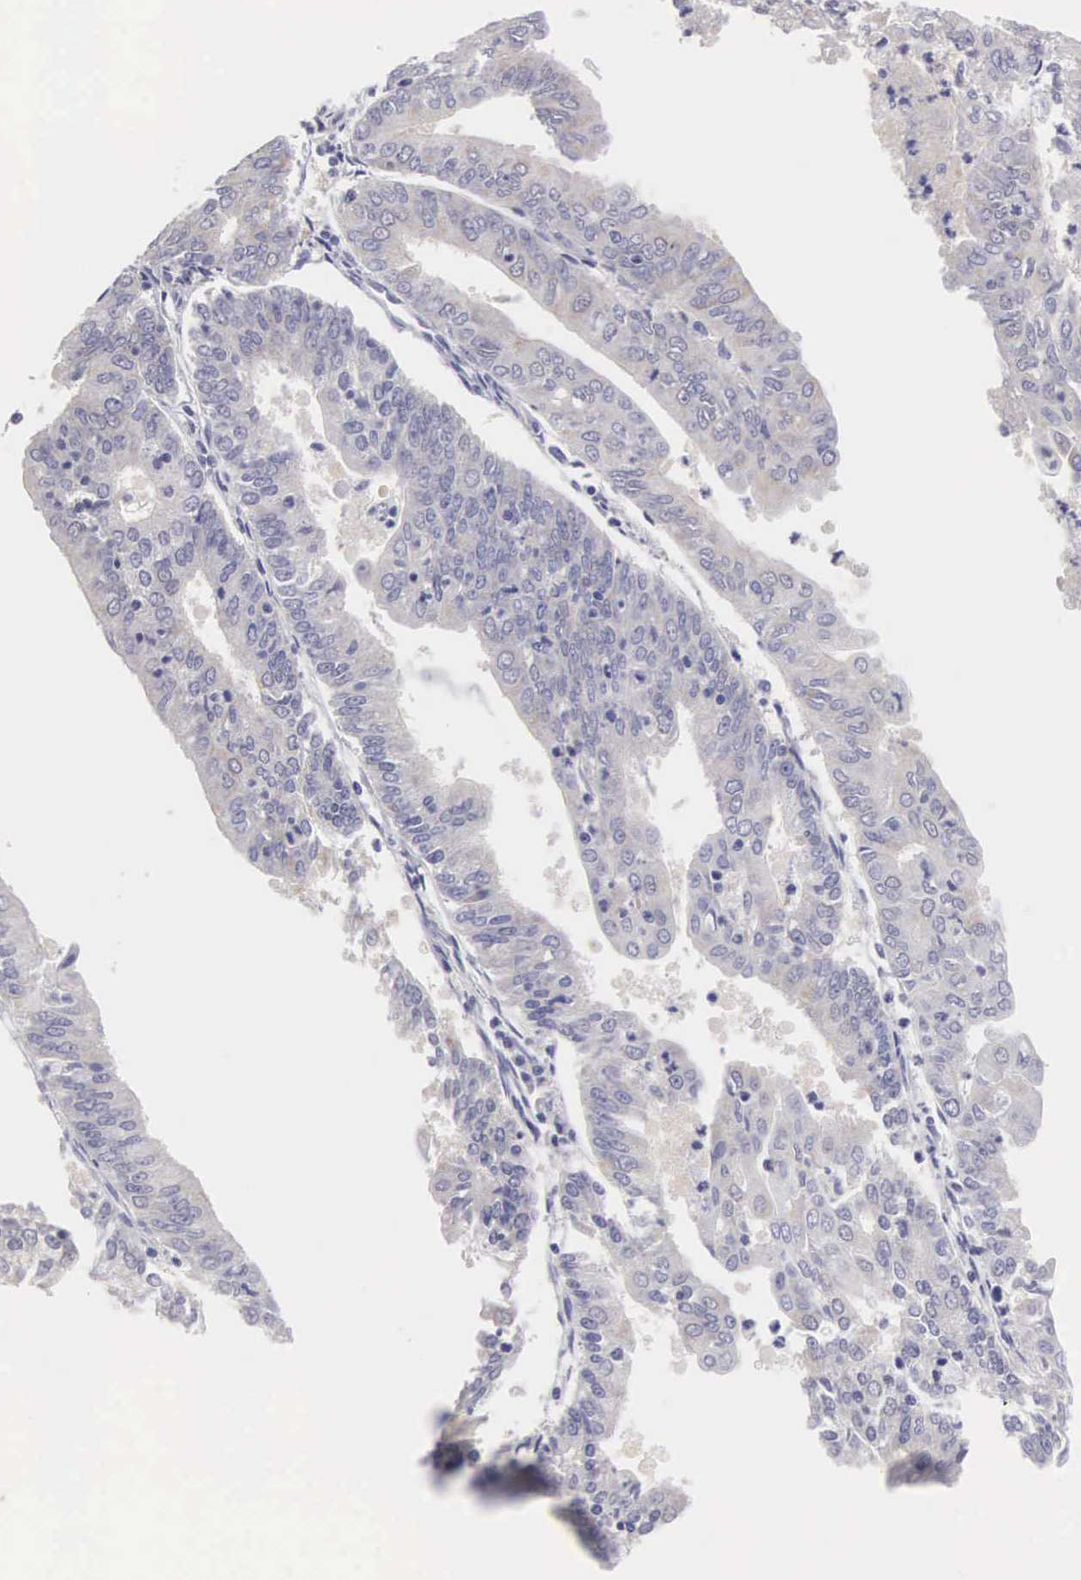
{"staining": {"intensity": "negative", "quantity": "none", "location": "none"}, "tissue": "endometrial cancer", "cell_type": "Tumor cells", "image_type": "cancer", "snomed": [{"axis": "morphology", "description": "Adenocarcinoma, NOS"}, {"axis": "topography", "description": "Endometrium"}], "caption": "Tumor cells show no significant protein positivity in adenocarcinoma (endometrial).", "gene": "SLITRK4", "patient": {"sex": "female", "age": 79}}